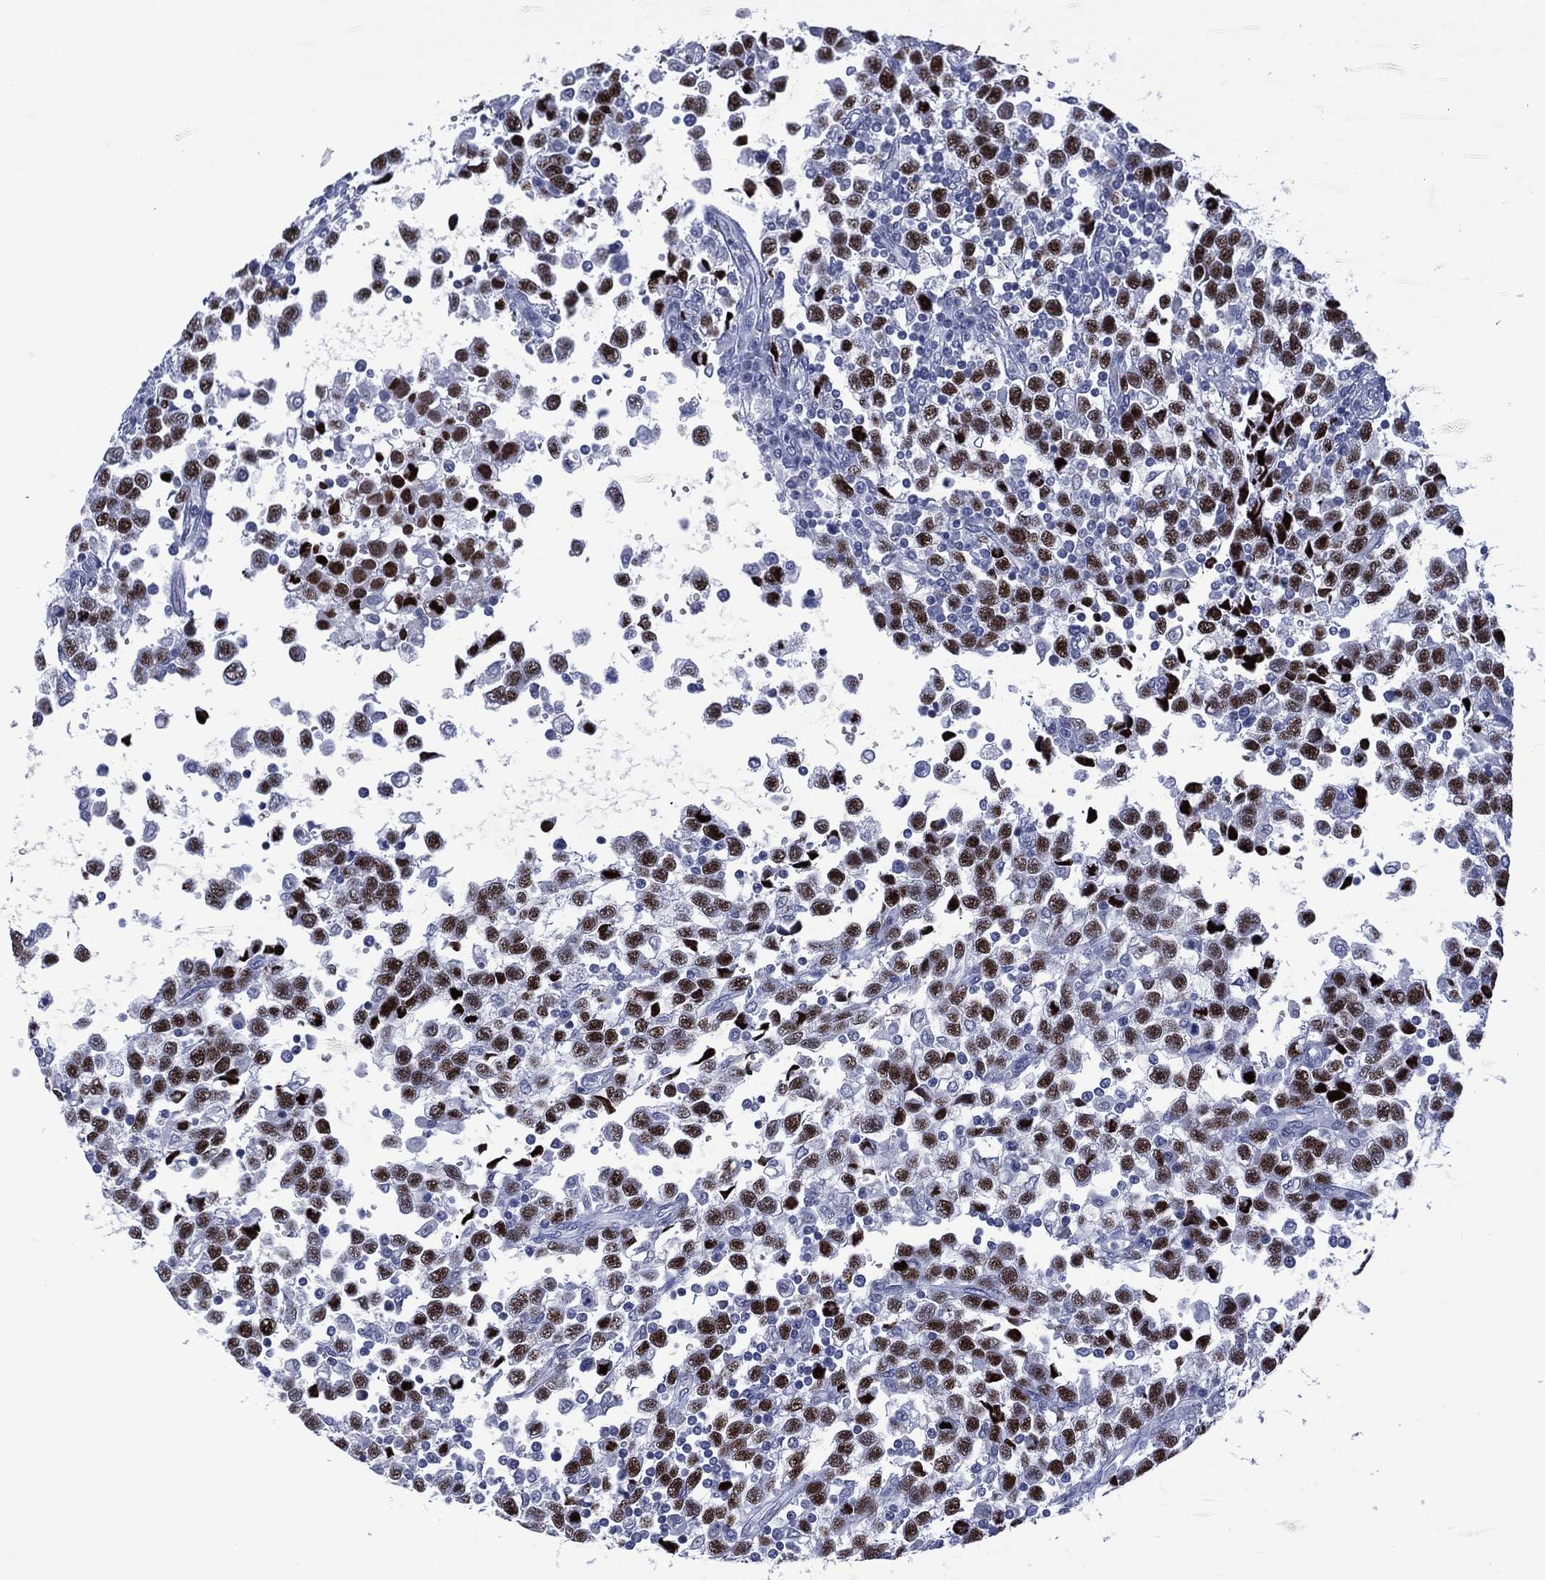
{"staining": {"intensity": "strong", "quantity": "25%-75%", "location": "nuclear"}, "tissue": "testis cancer", "cell_type": "Tumor cells", "image_type": "cancer", "snomed": [{"axis": "morphology", "description": "Seminoma, NOS"}, {"axis": "topography", "description": "Testis"}], "caption": "DAB immunohistochemical staining of human testis cancer (seminoma) shows strong nuclear protein expression in about 25%-75% of tumor cells.", "gene": "UTF1", "patient": {"sex": "male", "age": 34}}